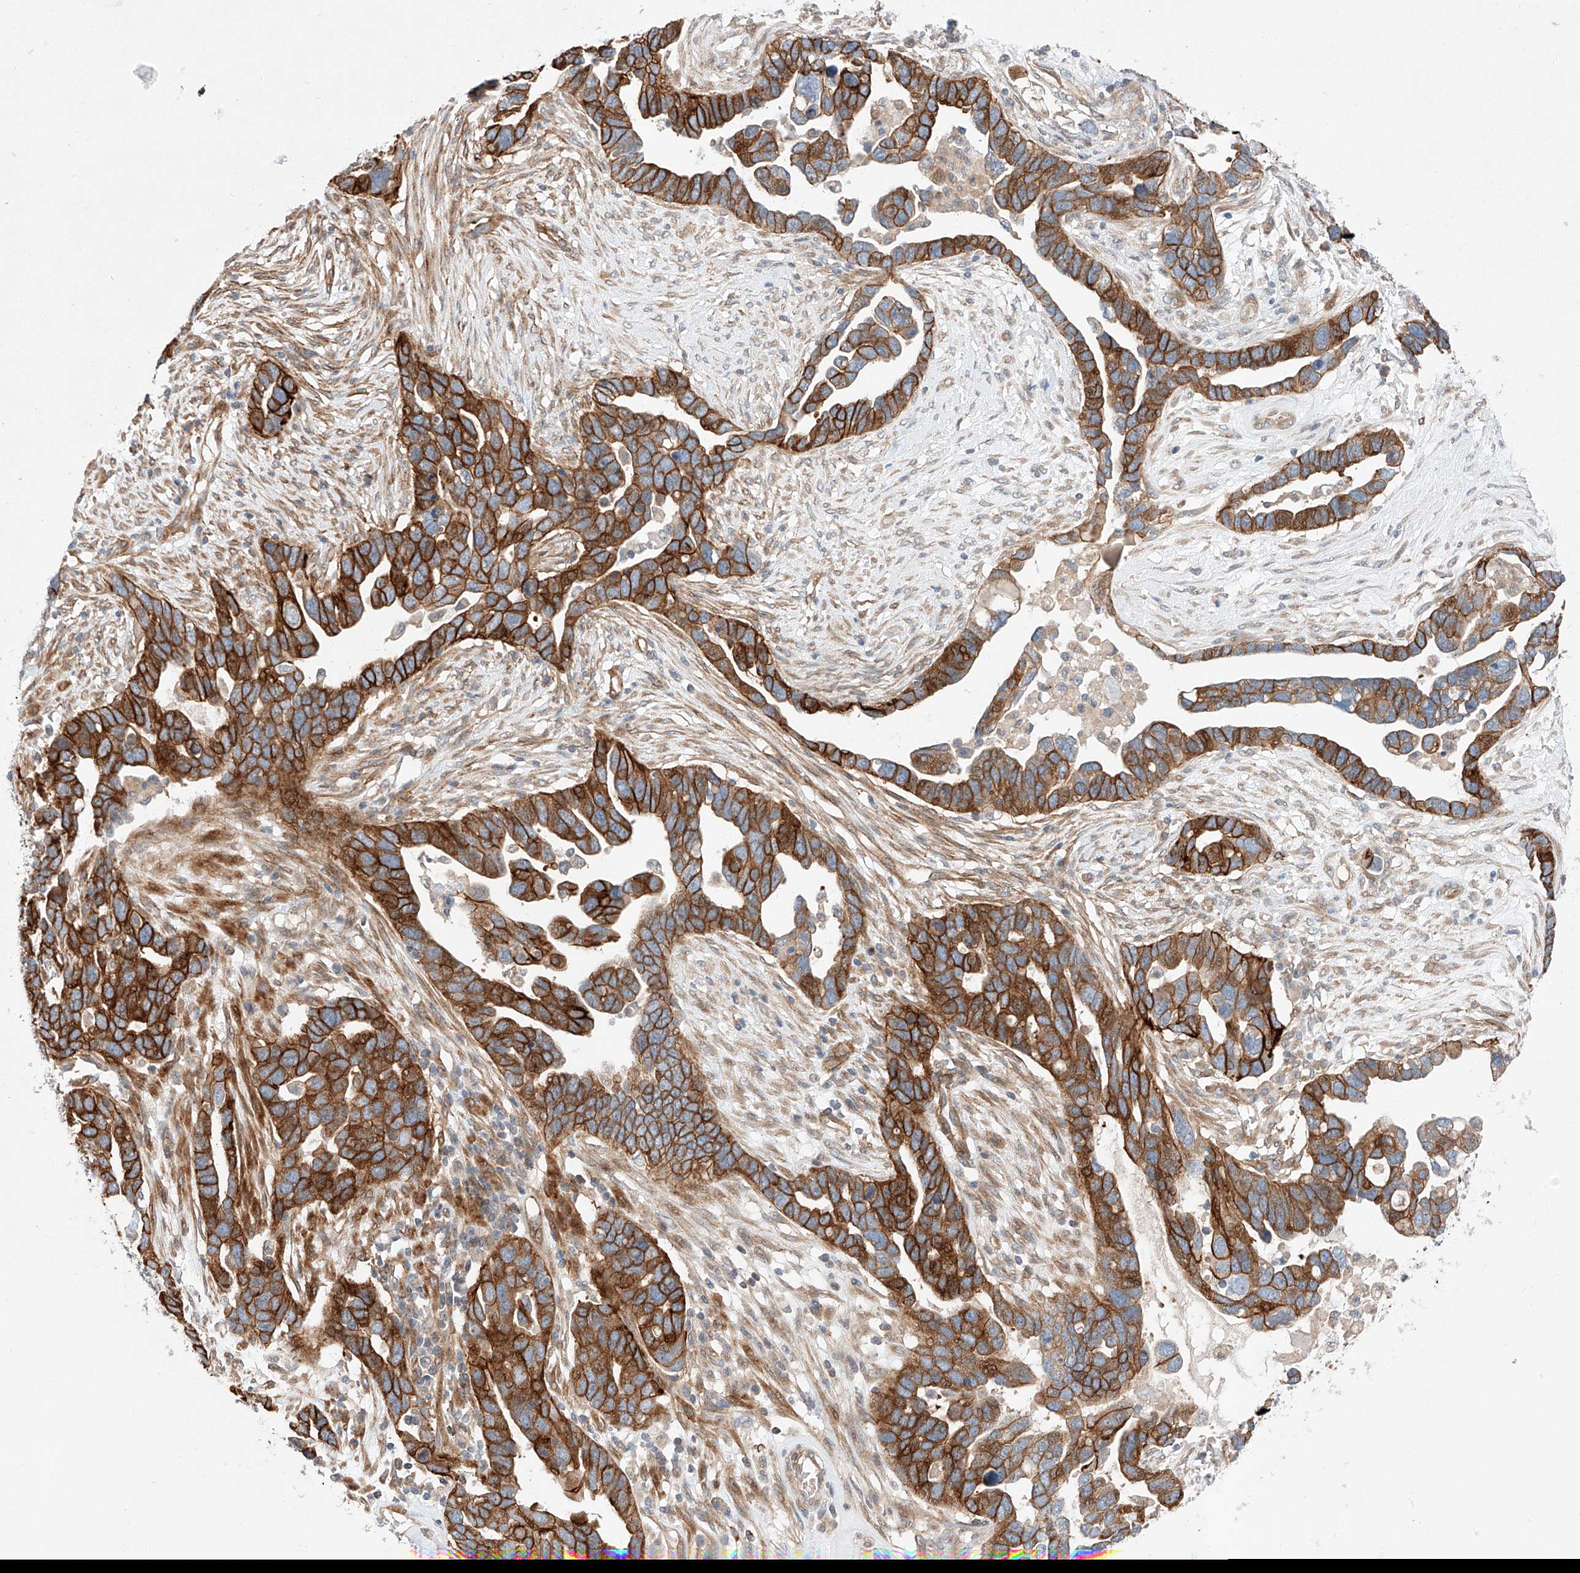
{"staining": {"intensity": "strong", "quantity": ">75%", "location": "cytoplasmic/membranous"}, "tissue": "ovarian cancer", "cell_type": "Tumor cells", "image_type": "cancer", "snomed": [{"axis": "morphology", "description": "Cystadenocarcinoma, serous, NOS"}, {"axis": "topography", "description": "Ovary"}], "caption": "Immunohistochemistry photomicrograph of ovarian cancer (serous cystadenocarcinoma) stained for a protein (brown), which exhibits high levels of strong cytoplasmic/membranous staining in approximately >75% of tumor cells.", "gene": "MINDY4", "patient": {"sex": "female", "age": 54}}